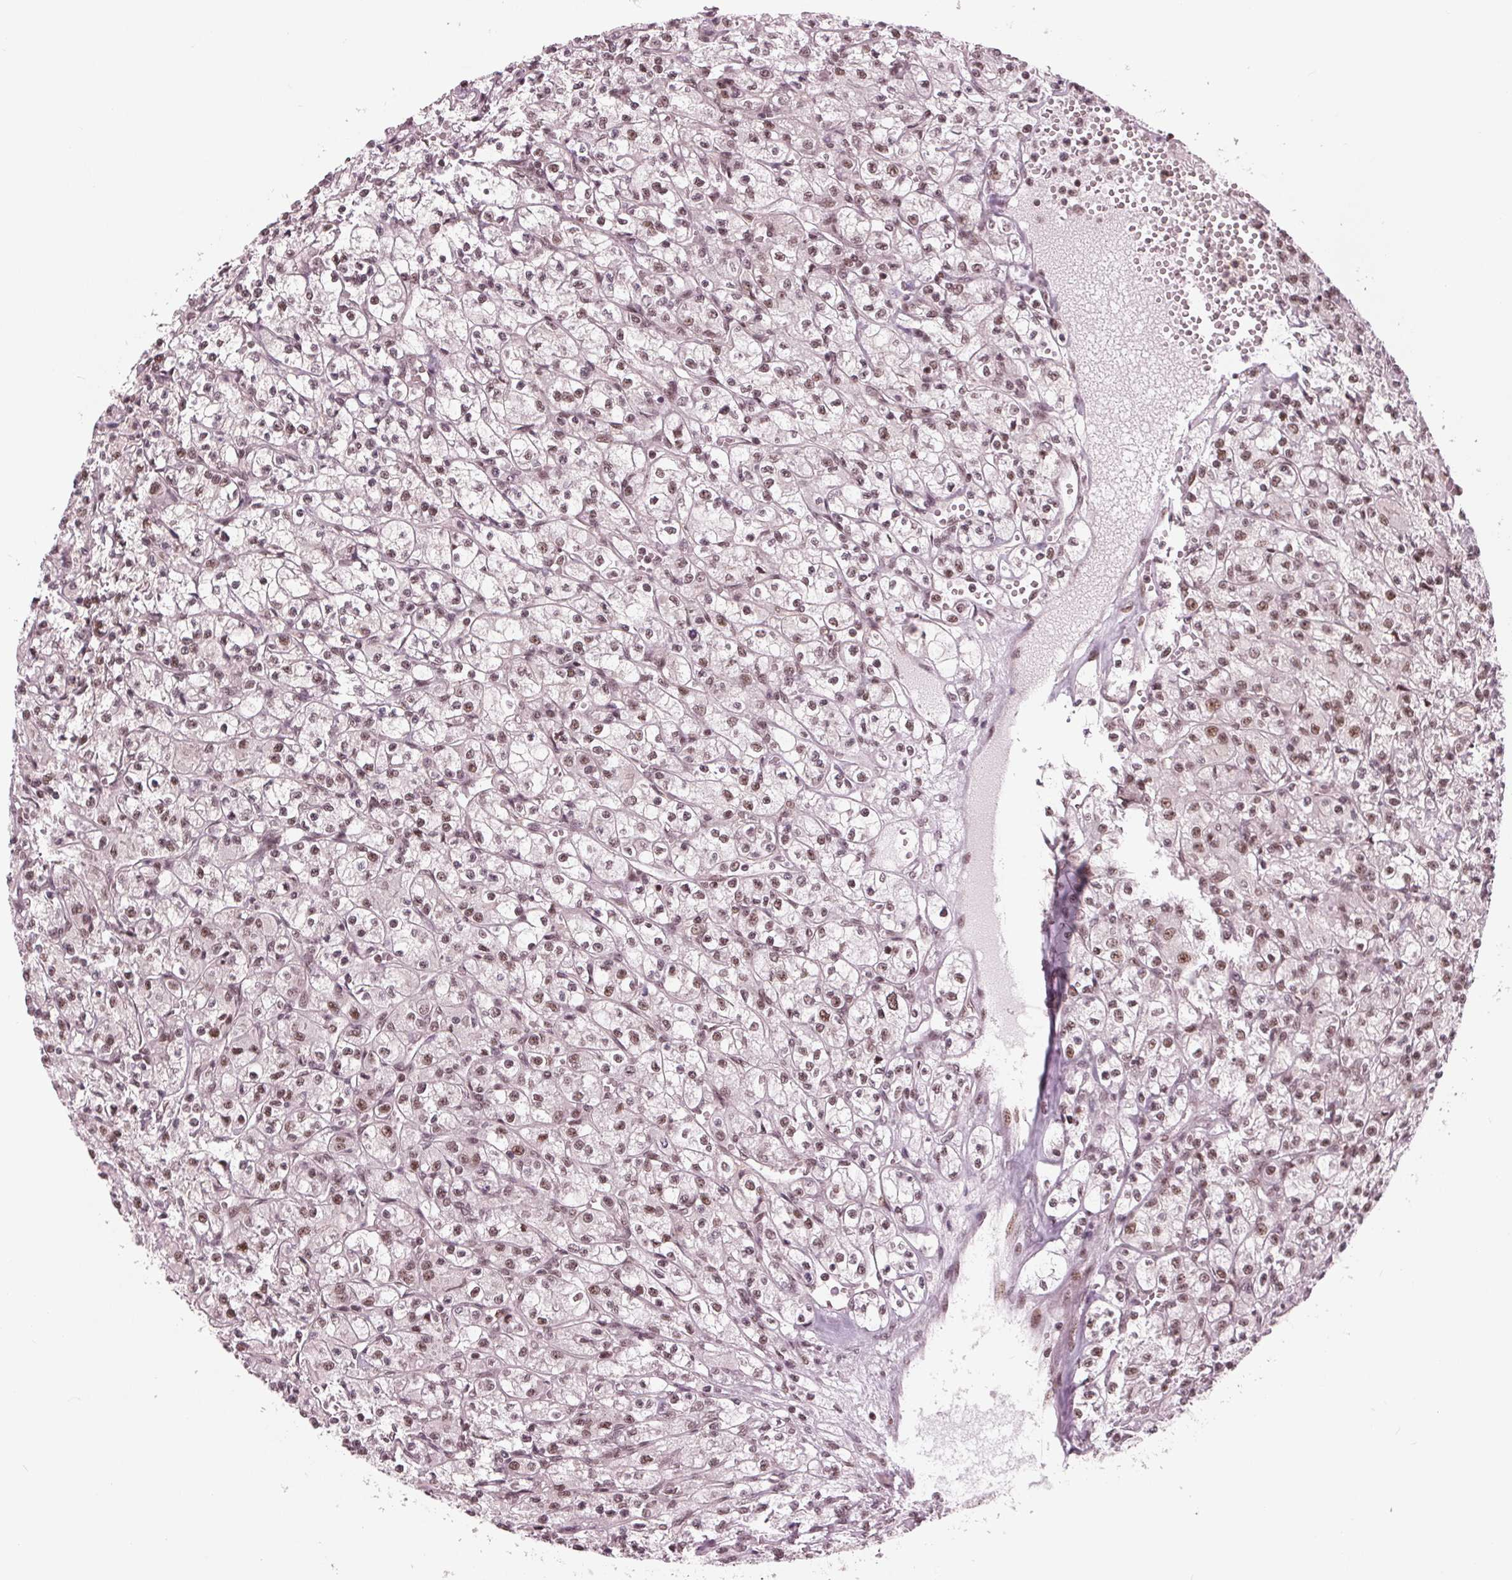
{"staining": {"intensity": "moderate", "quantity": ">75%", "location": "nuclear"}, "tissue": "renal cancer", "cell_type": "Tumor cells", "image_type": "cancer", "snomed": [{"axis": "morphology", "description": "Adenocarcinoma, NOS"}, {"axis": "topography", "description": "Kidney"}], "caption": "Immunohistochemistry image of renal adenocarcinoma stained for a protein (brown), which demonstrates medium levels of moderate nuclear staining in about >75% of tumor cells.", "gene": "LSM2", "patient": {"sex": "female", "age": 70}}